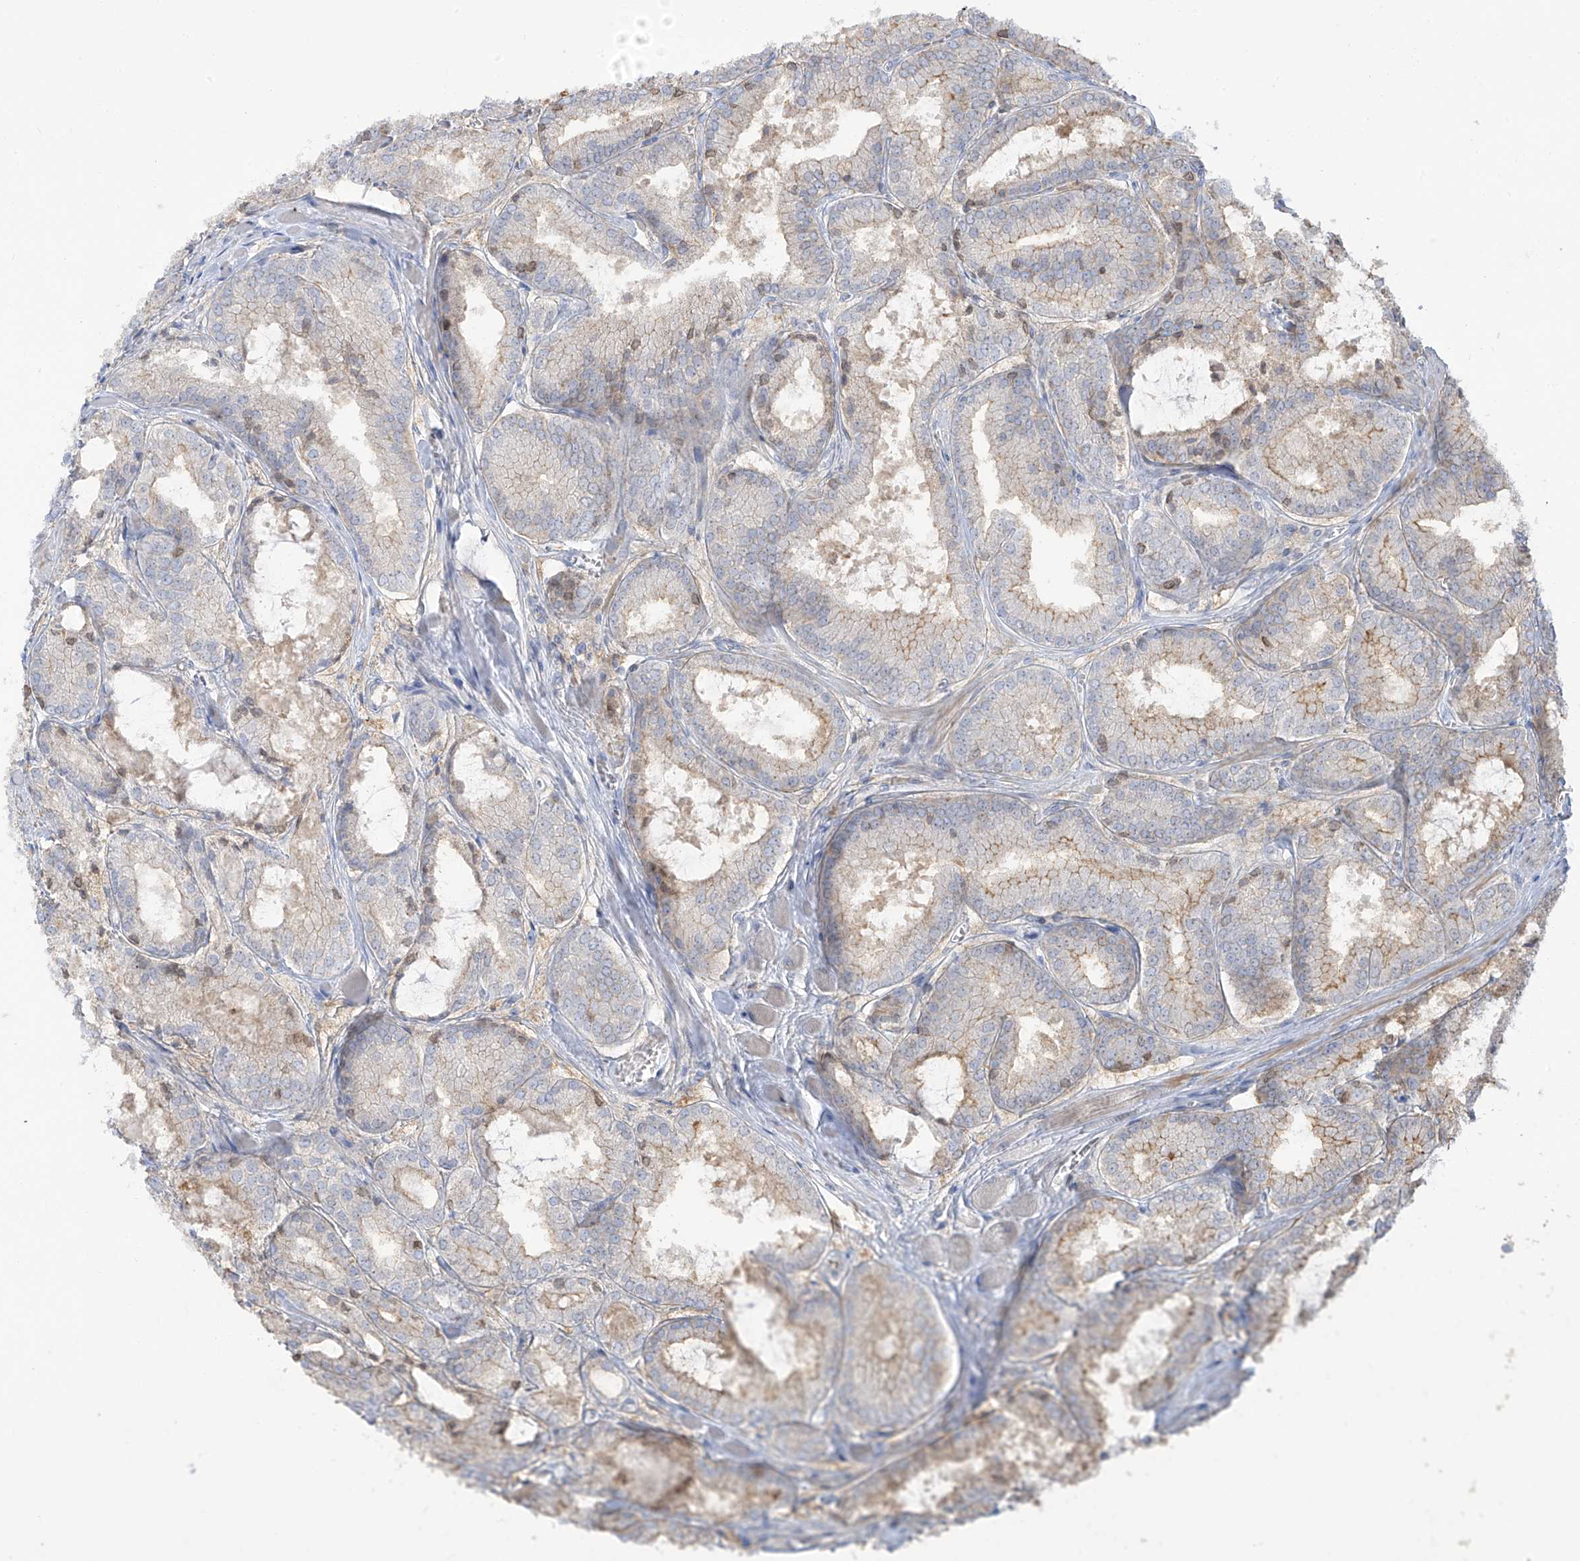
{"staining": {"intensity": "weak", "quantity": "<25%", "location": "cytoplasmic/membranous"}, "tissue": "prostate cancer", "cell_type": "Tumor cells", "image_type": "cancer", "snomed": [{"axis": "morphology", "description": "Adenocarcinoma, Low grade"}, {"axis": "topography", "description": "Prostate"}], "caption": "Immunohistochemistry of human prostate adenocarcinoma (low-grade) reveals no staining in tumor cells. Nuclei are stained in blue.", "gene": "ZGRF1", "patient": {"sex": "male", "age": 67}}